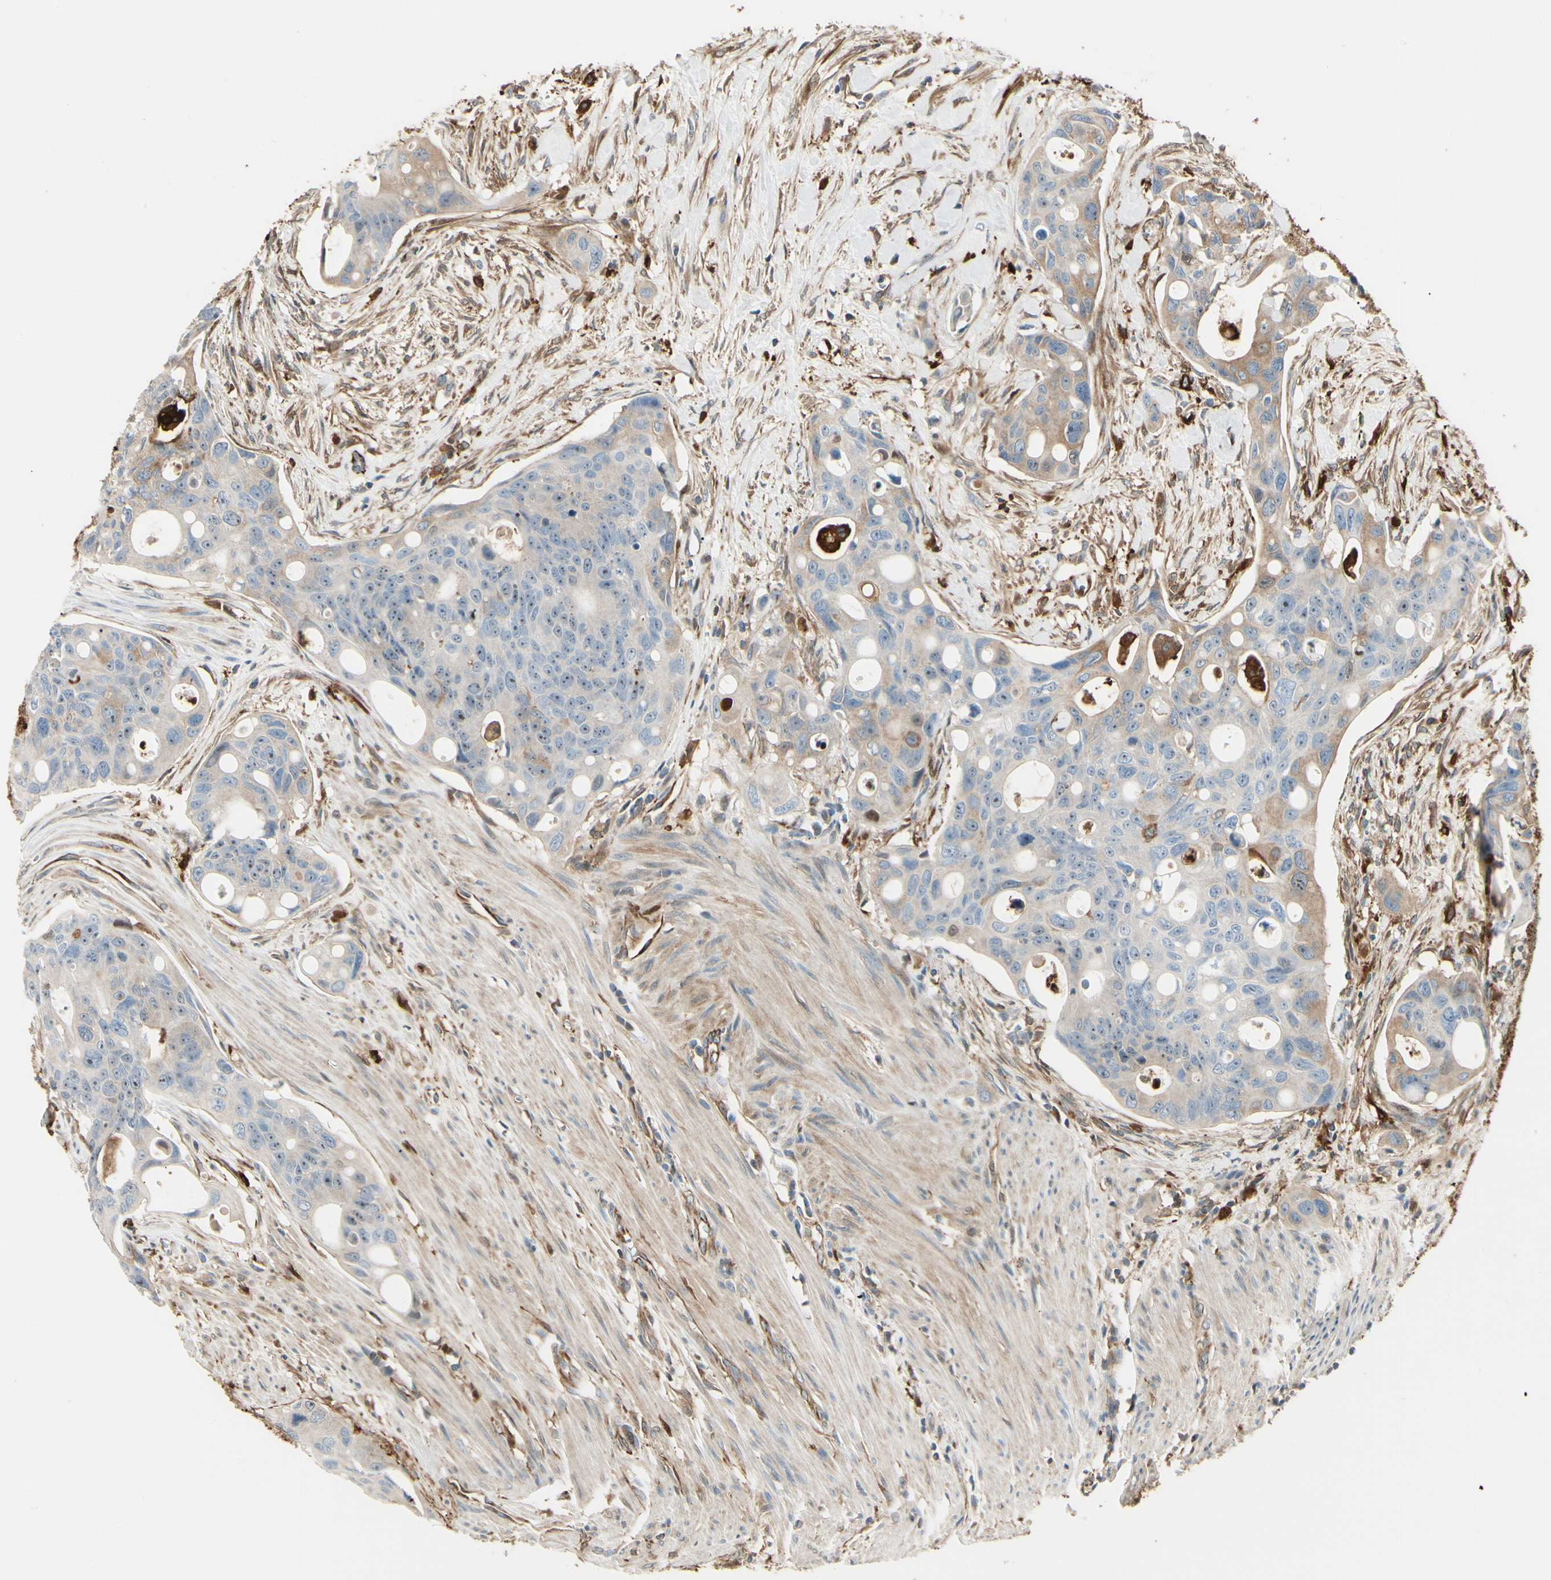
{"staining": {"intensity": "moderate", "quantity": "<25%", "location": "cytoplasmic/membranous"}, "tissue": "colorectal cancer", "cell_type": "Tumor cells", "image_type": "cancer", "snomed": [{"axis": "morphology", "description": "Adenocarcinoma, NOS"}, {"axis": "topography", "description": "Colon"}], "caption": "Tumor cells exhibit moderate cytoplasmic/membranous expression in about <25% of cells in colorectal cancer (adenocarcinoma). Immunohistochemistry stains the protein in brown and the nuclei are stained blue.", "gene": "FTH1", "patient": {"sex": "female", "age": 57}}